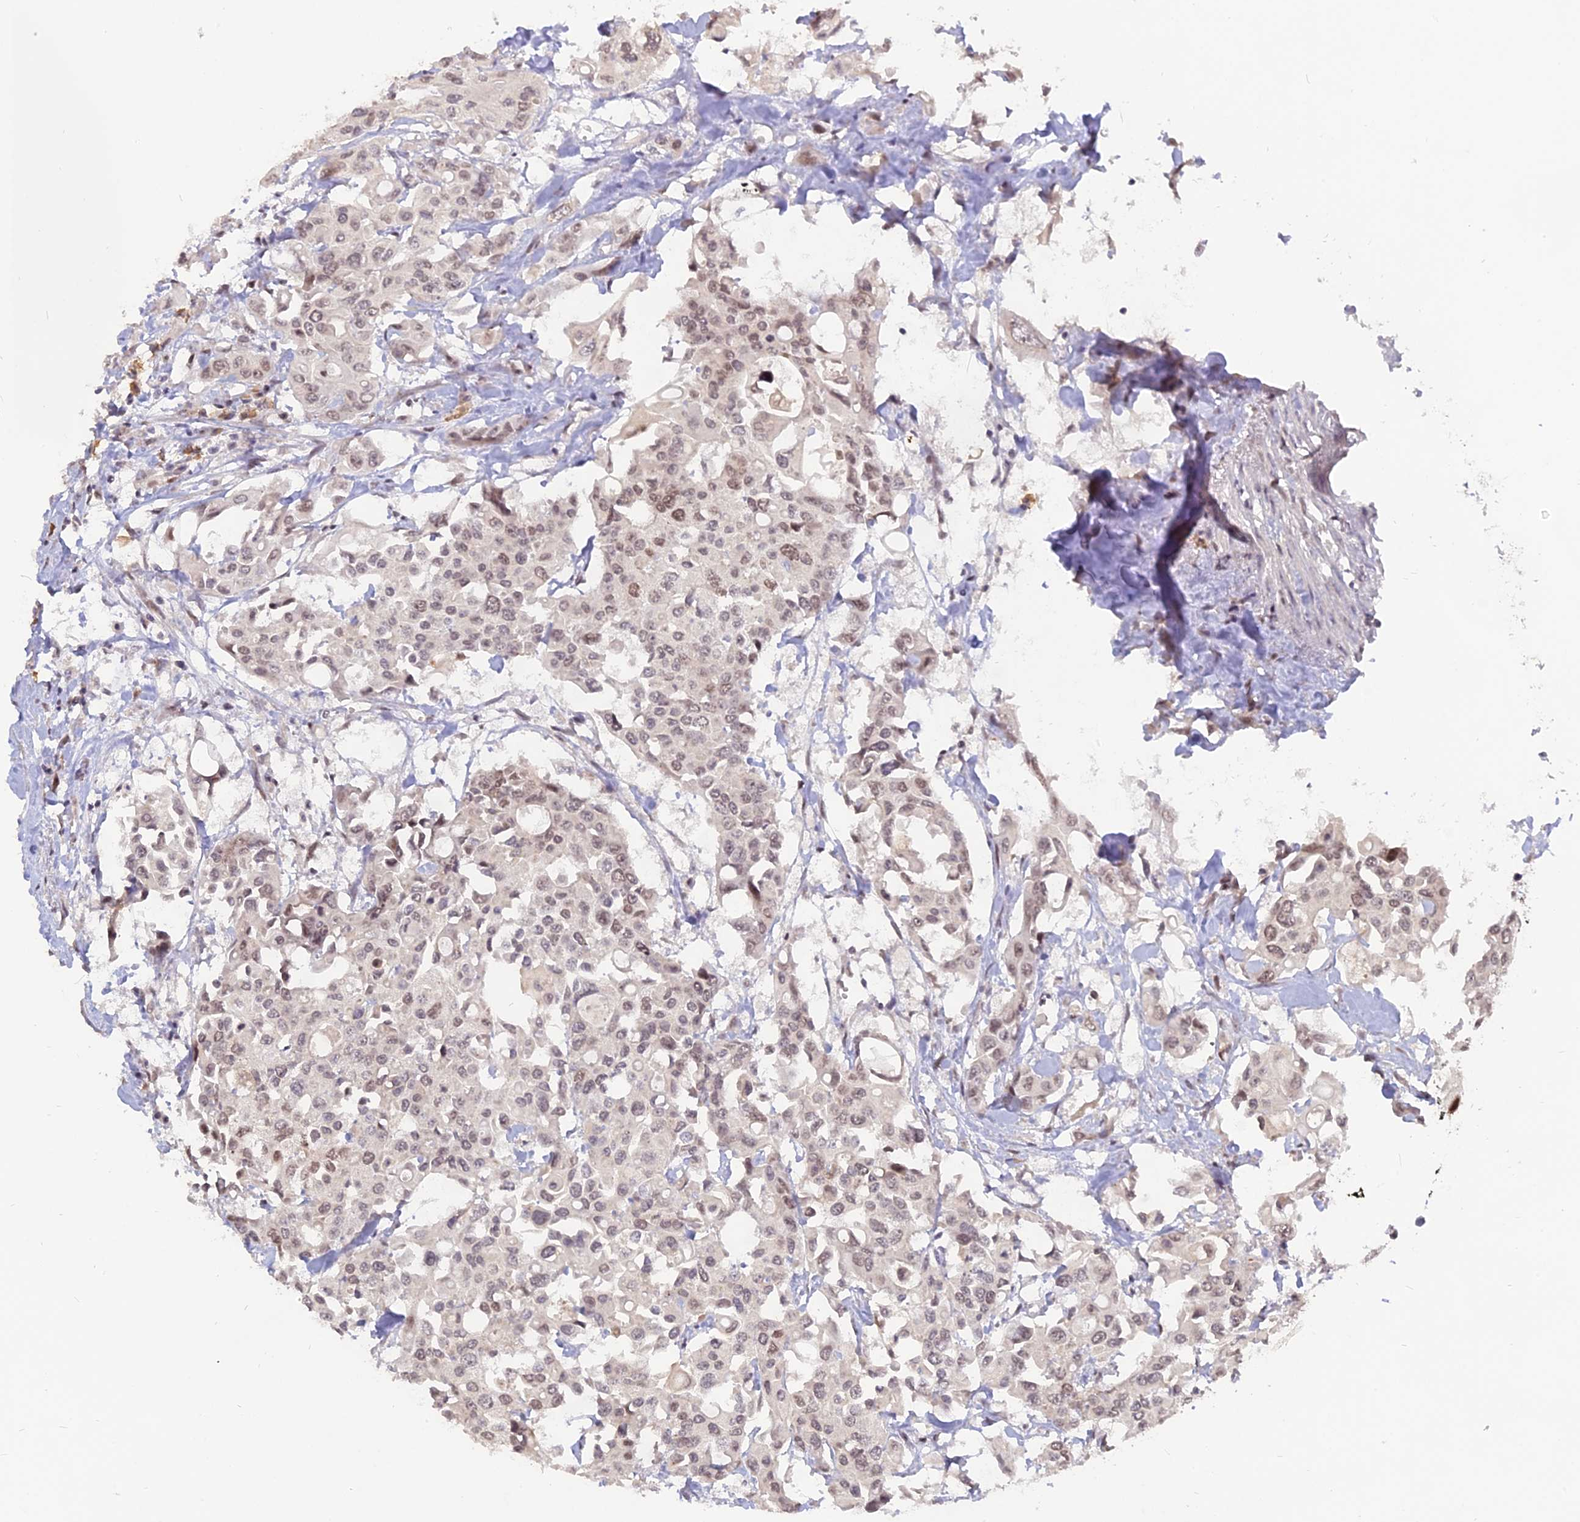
{"staining": {"intensity": "weak", "quantity": ">75%", "location": "nuclear"}, "tissue": "colorectal cancer", "cell_type": "Tumor cells", "image_type": "cancer", "snomed": [{"axis": "morphology", "description": "Adenocarcinoma, NOS"}, {"axis": "topography", "description": "Colon"}], "caption": "DAB (3,3'-diaminobenzidine) immunohistochemical staining of human colorectal cancer (adenocarcinoma) demonstrates weak nuclear protein staining in about >75% of tumor cells.", "gene": "NR1H3", "patient": {"sex": "male", "age": 77}}